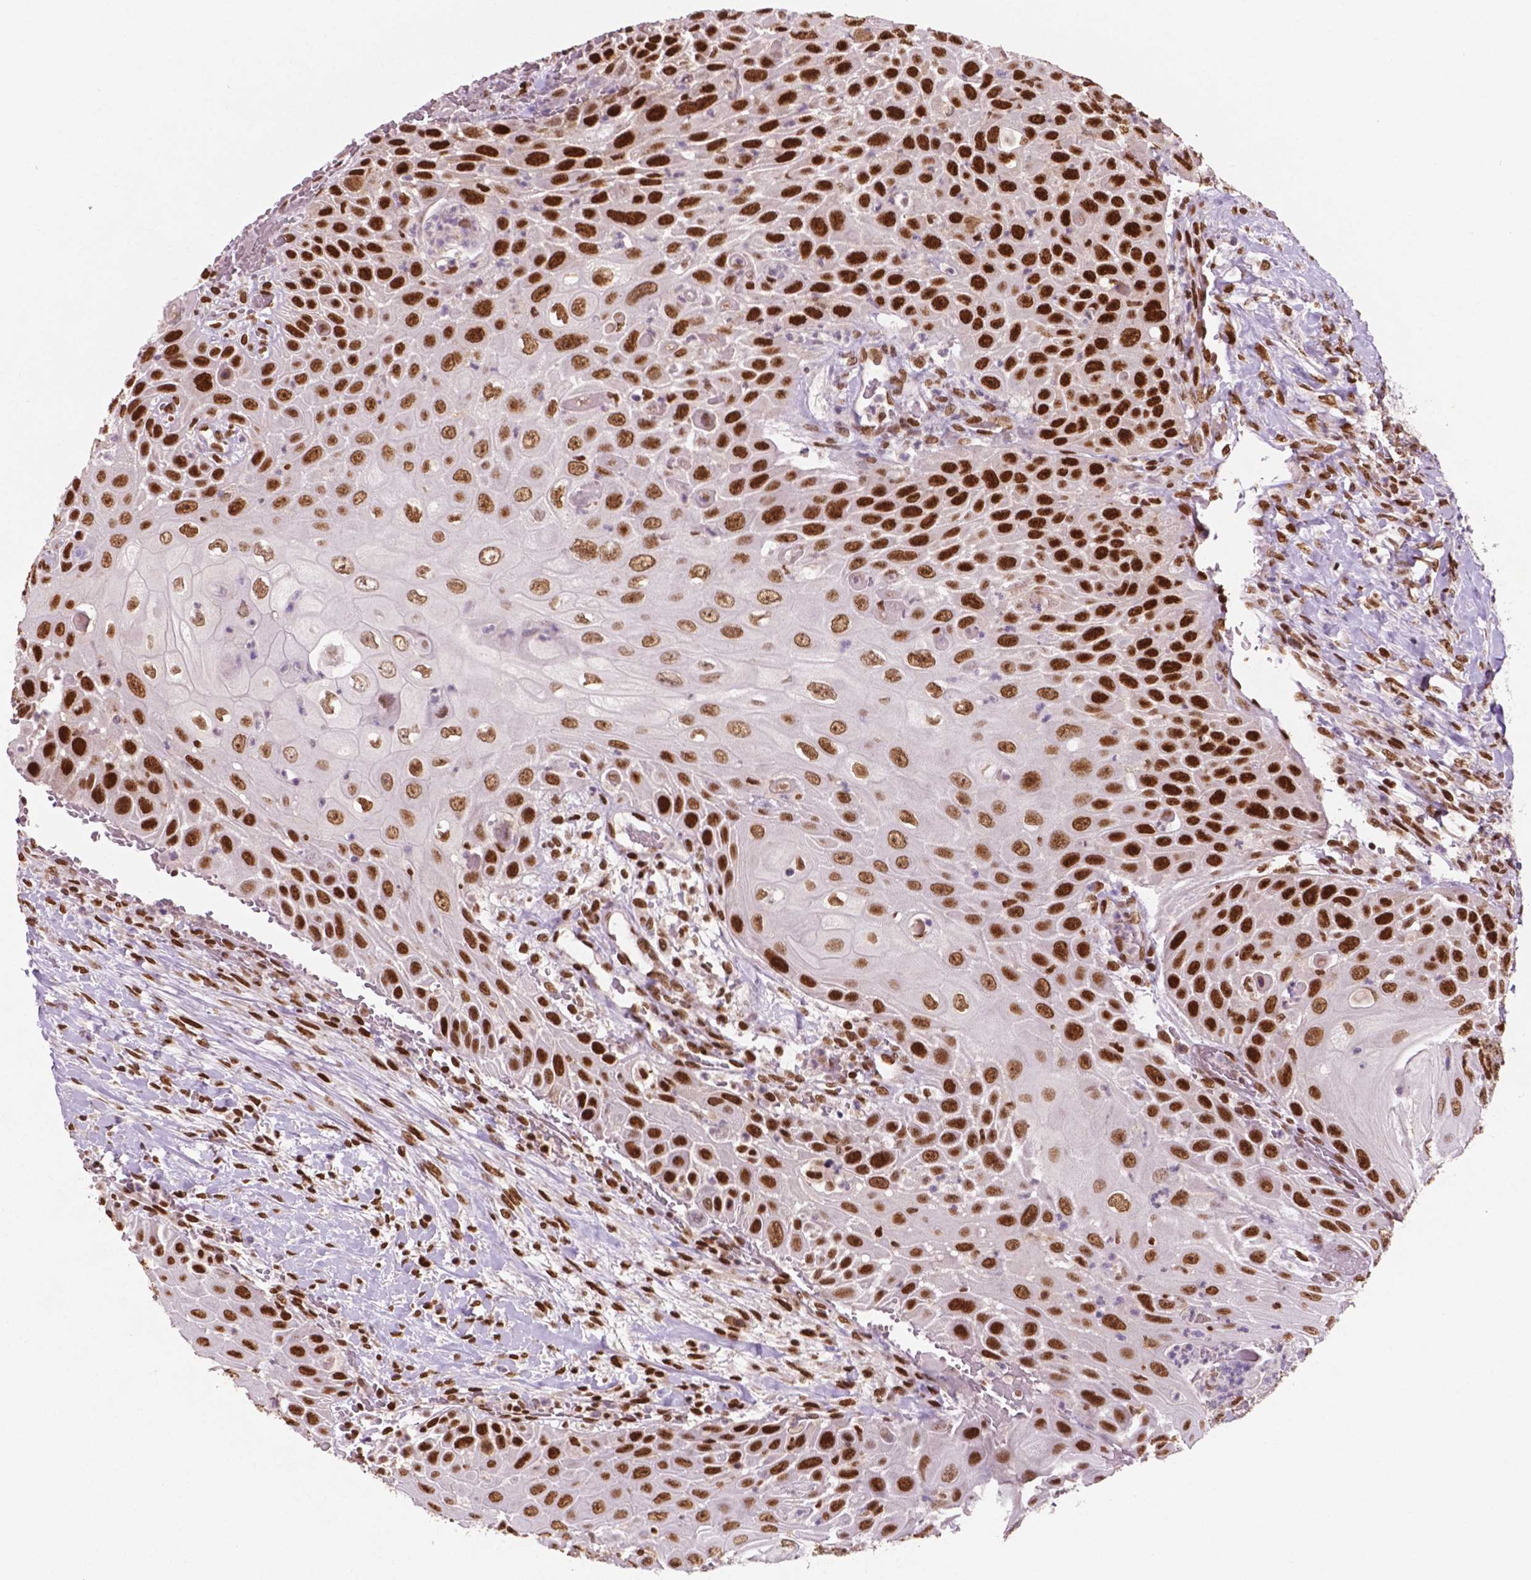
{"staining": {"intensity": "moderate", "quantity": "25%-75%", "location": "nuclear"}, "tissue": "head and neck cancer", "cell_type": "Tumor cells", "image_type": "cancer", "snomed": [{"axis": "morphology", "description": "Squamous cell carcinoma, NOS"}, {"axis": "topography", "description": "Head-Neck"}], "caption": "Human head and neck cancer stained with a brown dye shows moderate nuclear positive staining in approximately 25%-75% of tumor cells.", "gene": "MLH1", "patient": {"sex": "male", "age": 69}}